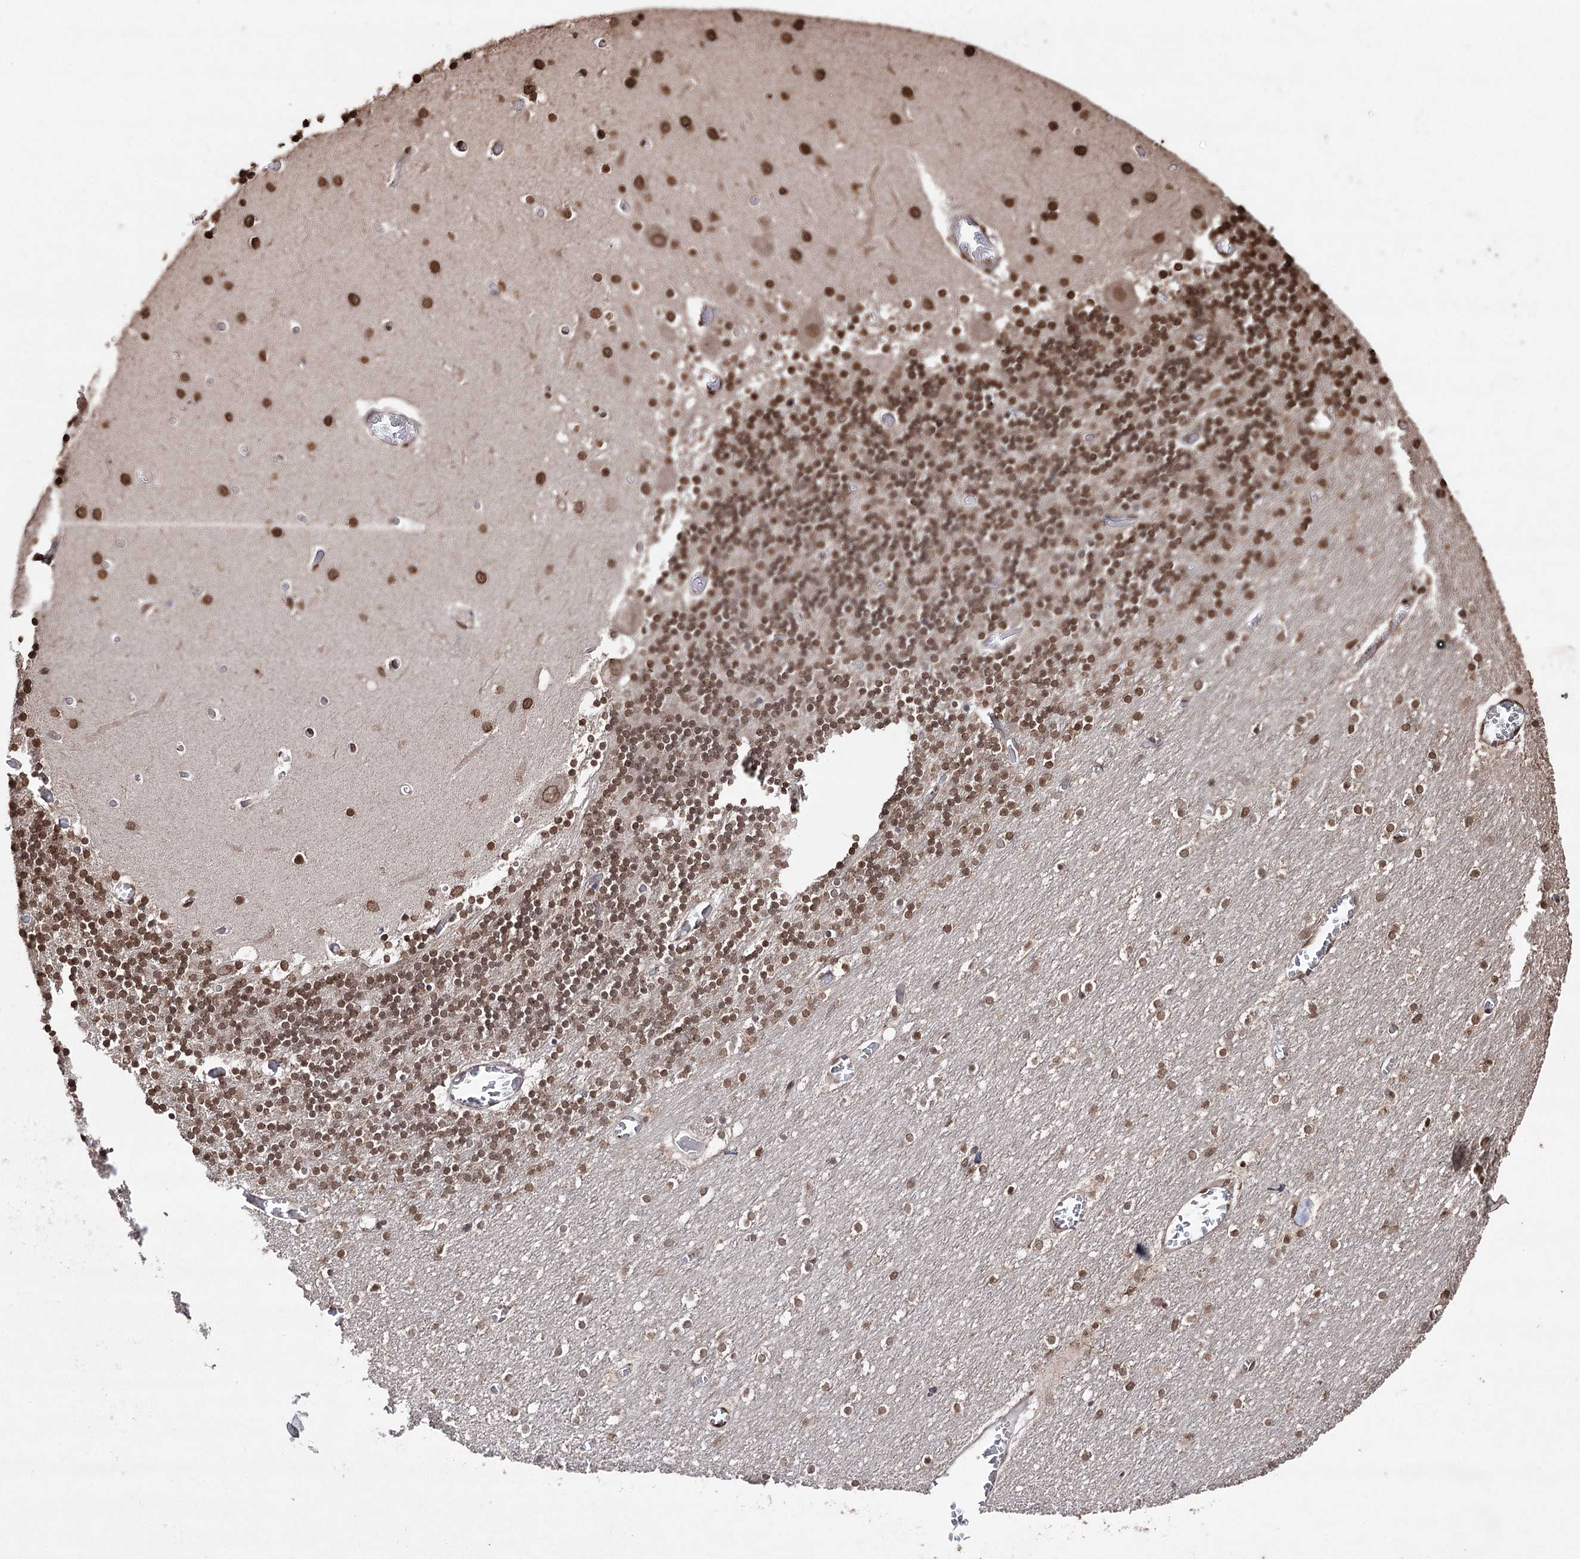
{"staining": {"intensity": "moderate", "quantity": ">75%", "location": "nuclear"}, "tissue": "cerebellum", "cell_type": "Cells in granular layer", "image_type": "normal", "snomed": [{"axis": "morphology", "description": "Normal tissue, NOS"}, {"axis": "topography", "description": "Cerebellum"}], "caption": "This is a photomicrograph of IHC staining of unremarkable cerebellum, which shows moderate staining in the nuclear of cells in granular layer.", "gene": "ATG14", "patient": {"sex": "female", "age": 28}}